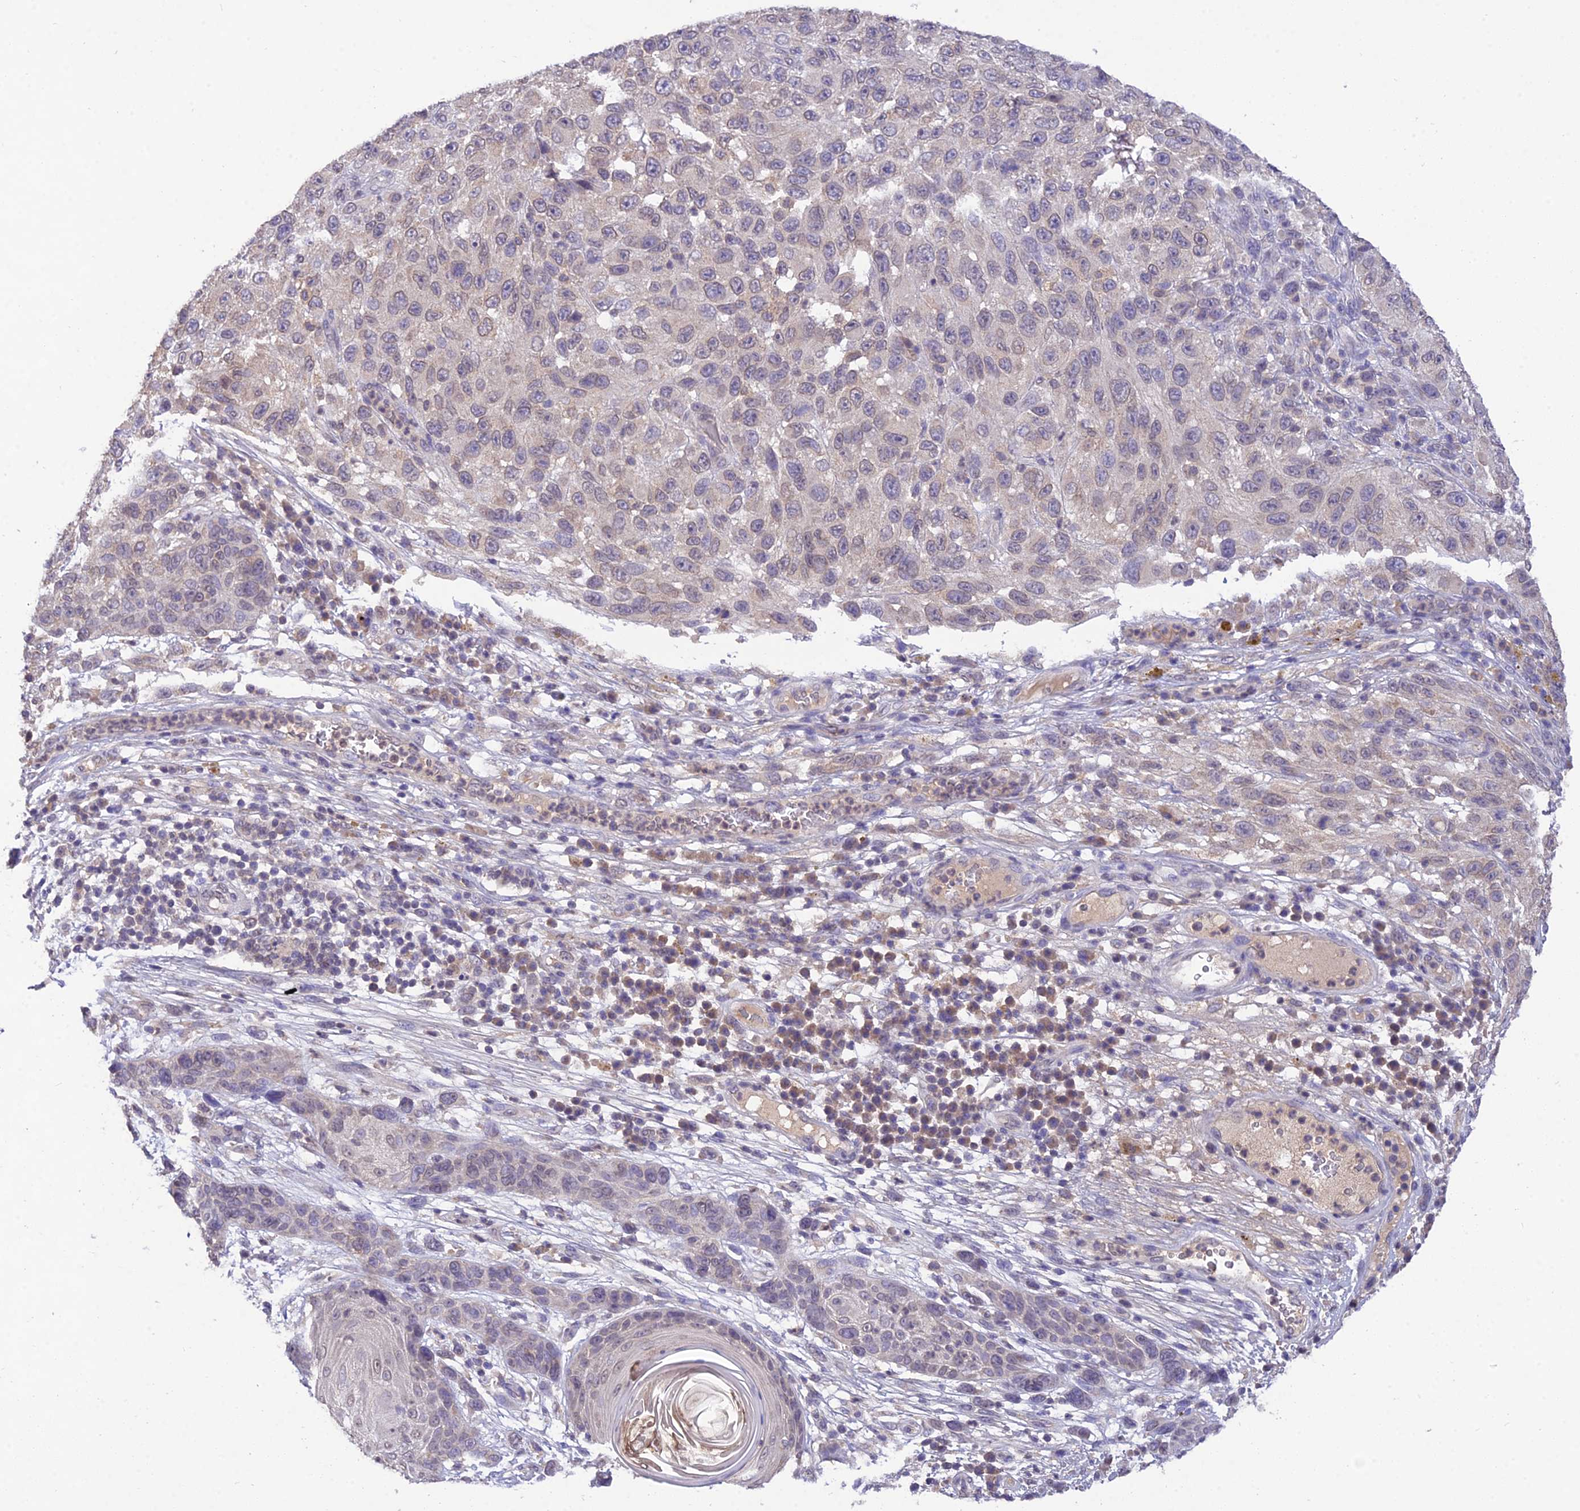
{"staining": {"intensity": "weak", "quantity": "<25%", "location": "nuclear"}, "tissue": "melanoma", "cell_type": "Tumor cells", "image_type": "cancer", "snomed": [{"axis": "morphology", "description": "Malignant melanoma, NOS"}, {"axis": "topography", "description": "Skin"}], "caption": "Micrograph shows no significant protein staining in tumor cells of melanoma.", "gene": "PGK1", "patient": {"sex": "female", "age": 96}}